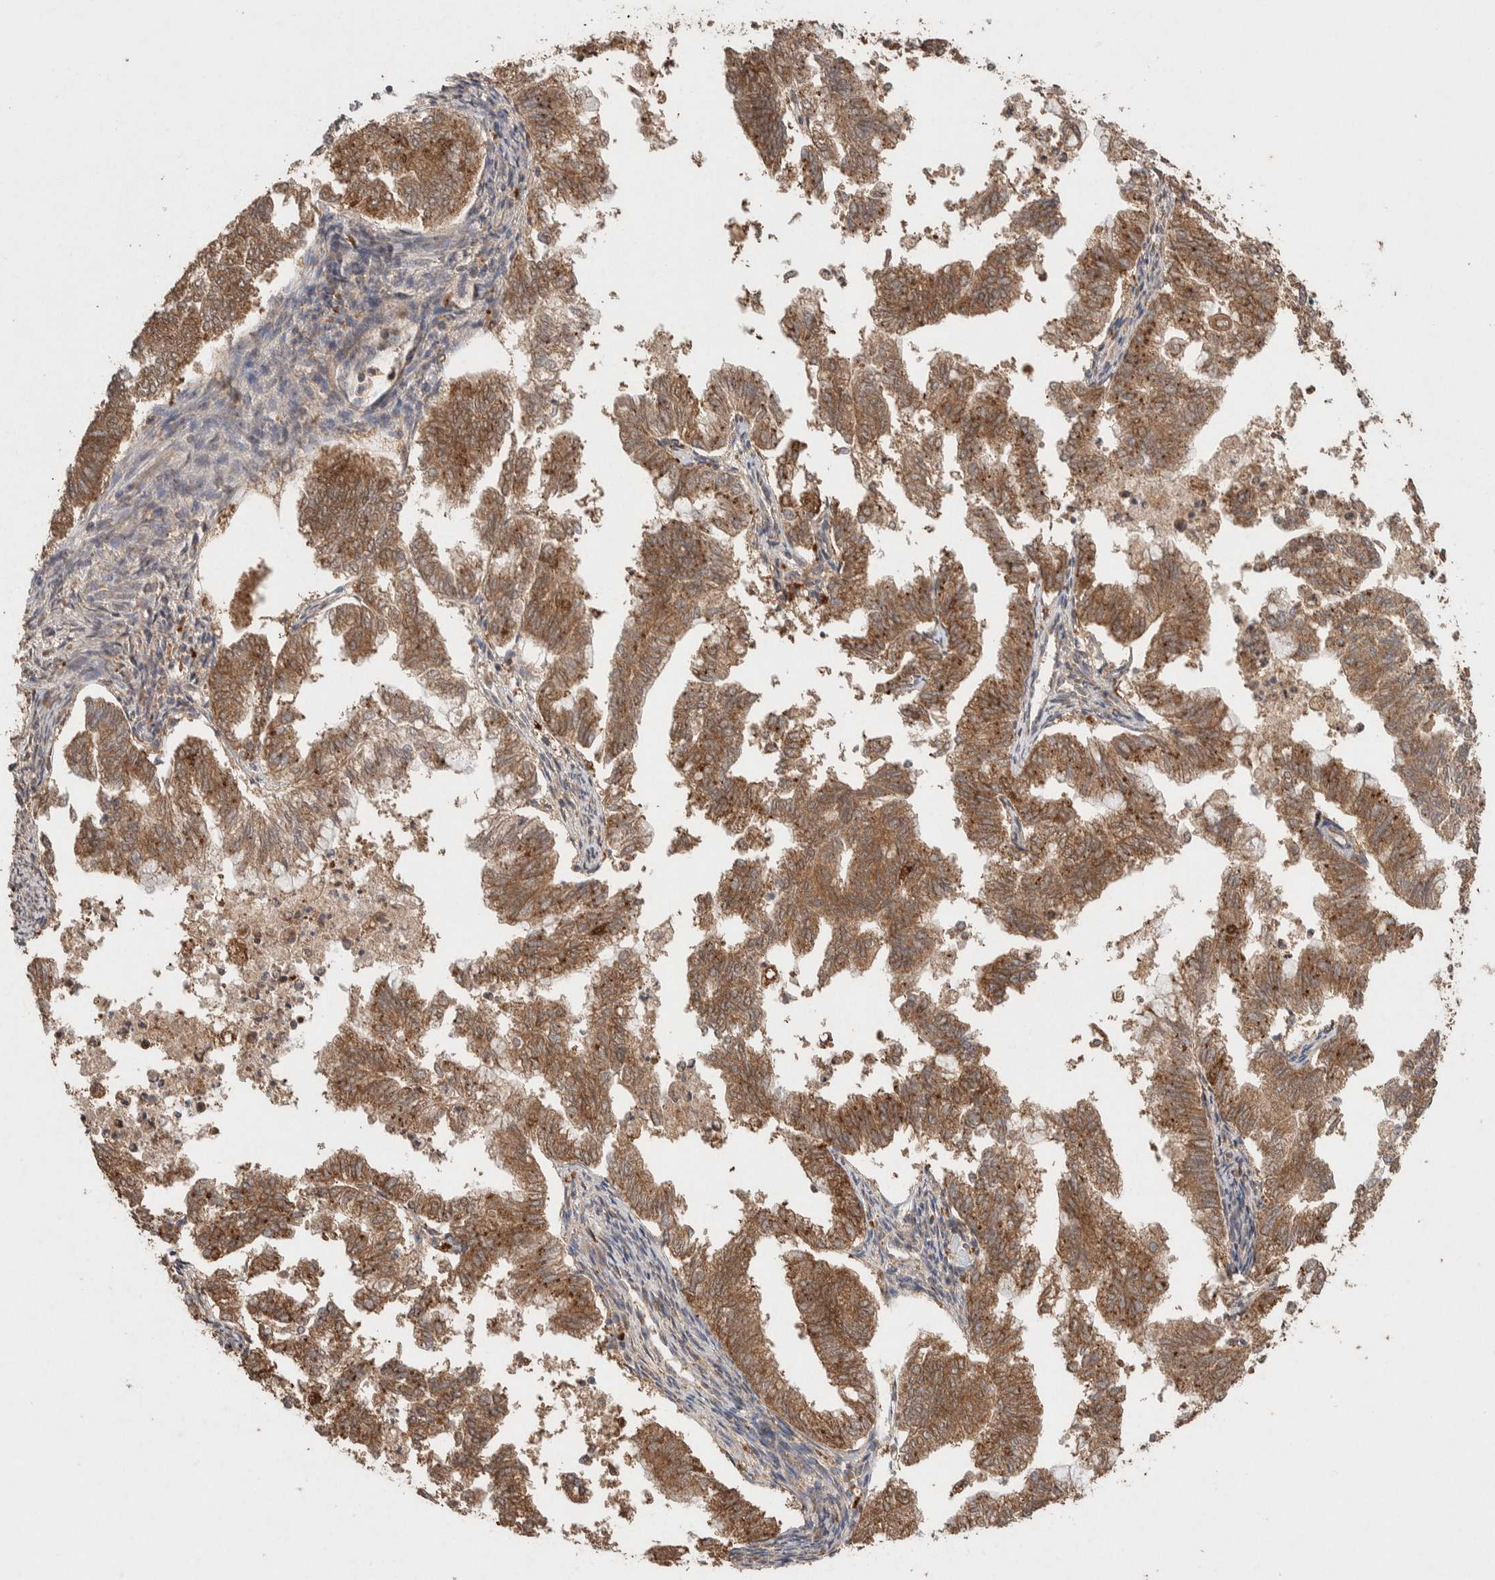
{"staining": {"intensity": "moderate", "quantity": ">75%", "location": "cytoplasmic/membranous"}, "tissue": "endometrial cancer", "cell_type": "Tumor cells", "image_type": "cancer", "snomed": [{"axis": "morphology", "description": "Necrosis, NOS"}, {"axis": "morphology", "description": "Adenocarcinoma, NOS"}, {"axis": "topography", "description": "Endometrium"}], "caption": "Immunohistochemistry photomicrograph of neoplastic tissue: human endometrial cancer (adenocarcinoma) stained using immunohistochemistry (IHC) shows medium levels of moderate protein expression localized specifically in the cytoplasmic/membranous of tumor cells, appearing as a cytoplasmic/membranous brown color.", "gene": "KCNJ5", "patient": {"sex": "female", "age": 79}}